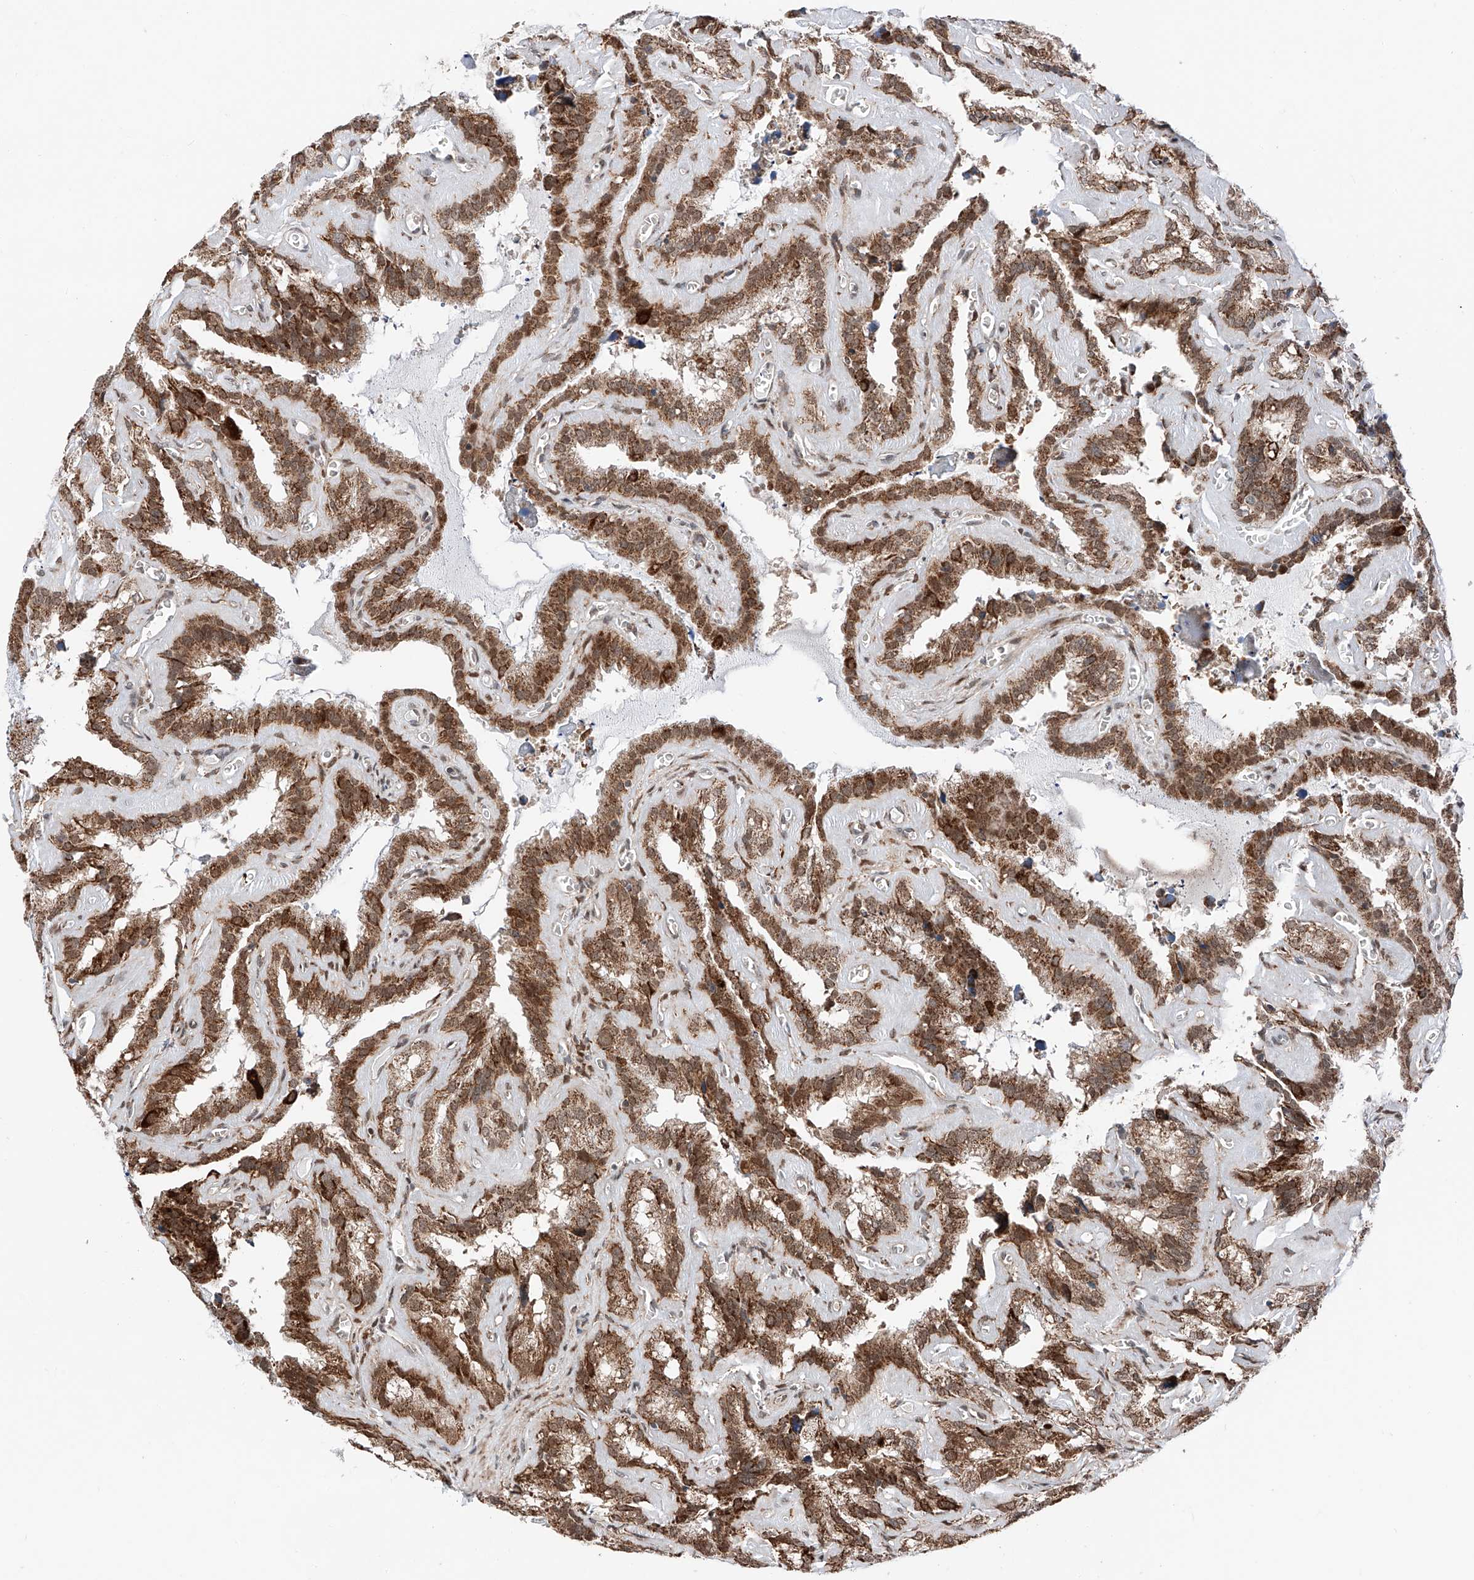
{"staining": {"intensity": "strong", "quantity": ">75%", "location": "cytoplasmic/membranous"}, "tissue": "seminal vesicle", "cell_type": "Glandular cells", "image_type": "normal", "snomed": [{"axis": "morphology", "description": "Normal tissue, NOS"}, {"axis": "topography", "description": "Prostate"}, {"axis": "topography", "description": "Seminal veicle"}], "caption": "IHC (DAB (3,3'-diaminobenzidine)) staining of normal seminal vesicle reveals strong cytoplasmic/membranous protein positivity in approximately >75% of glandular cells.", "gene": "ZSCAN29", "patient": {"sex": "male", "age": 59}}